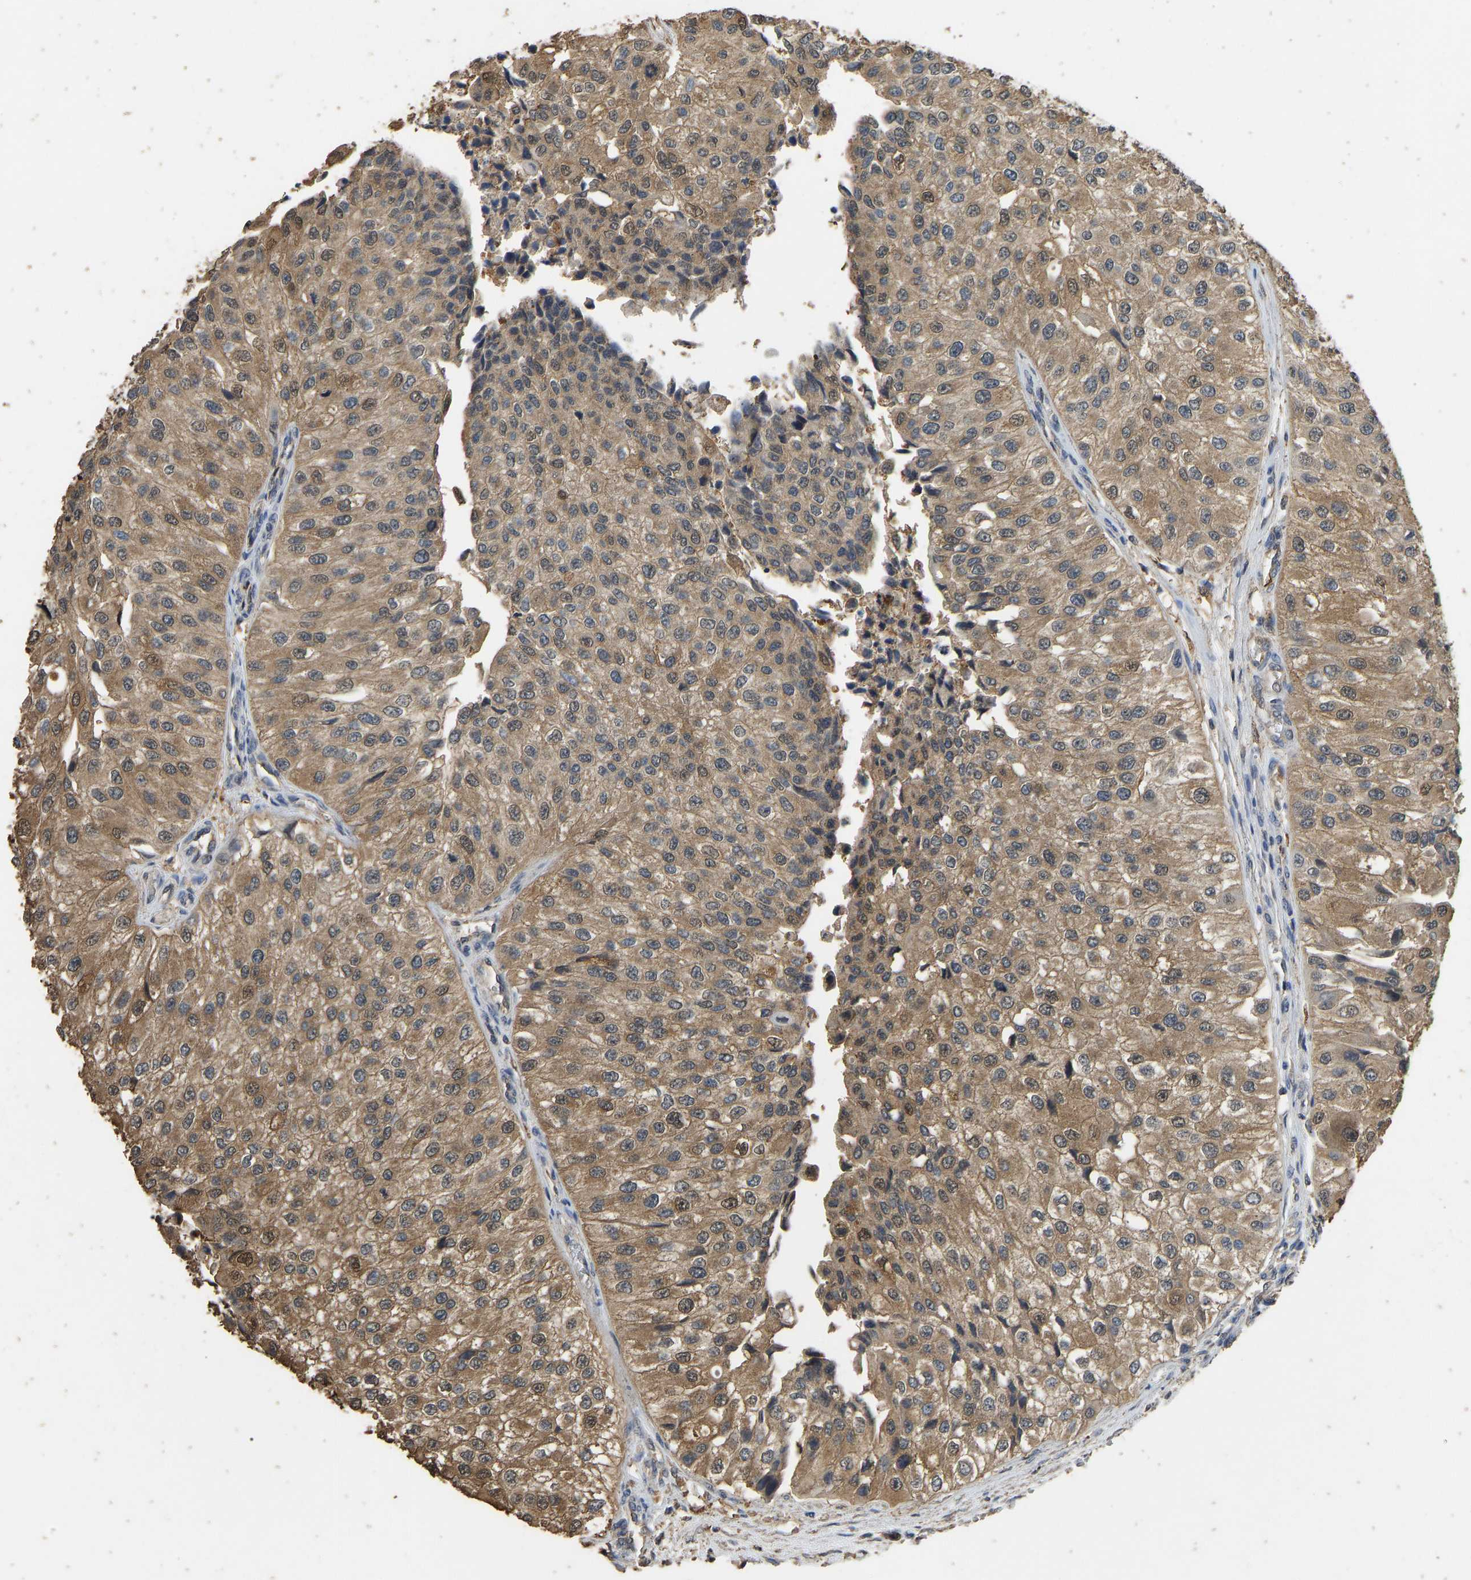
{"staining": {"intensity": "moderate", "quantity": ">75%", "location": "cytoplasmic/membranous"}, "tissue": "urothelial cancer", "cell_type": "Tumor cells", "image_type": "cancer", "snomed": [{"axis": "morphology", "description": "Urothelial carcinoma, High grade"}, {"axis": "topography", "description": "Kidney"}, {"axis": "topography", "description": "Urinary bladder"}], "caption": "This is a photomicrograph of IHC staining of urothelial cancer, which shows moderate expression in the cytoplasmic/membranous of tumor cells.", "gene": "CIDEC", "patient": {"sex": "male", "age": 77}}